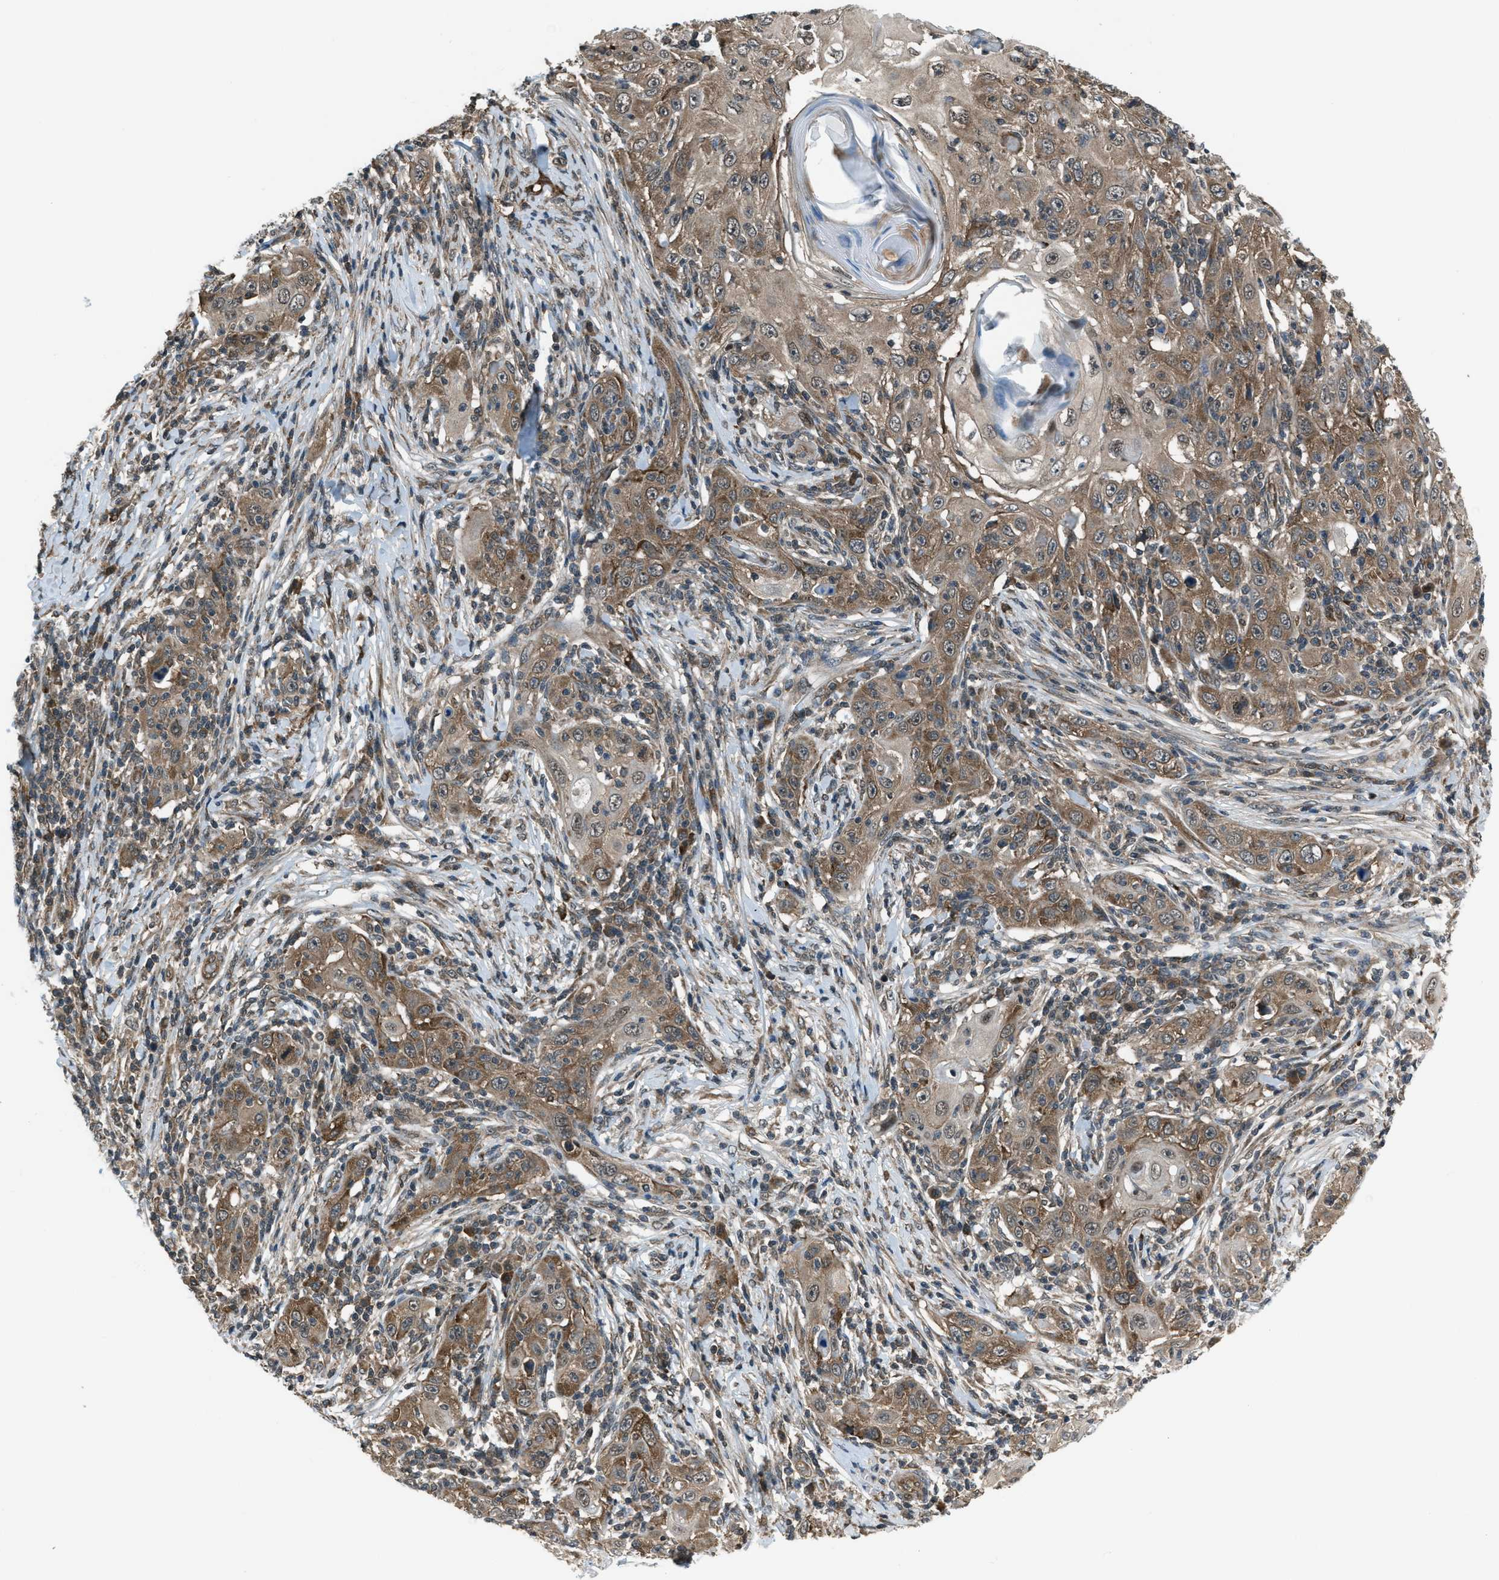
{"staining": {"intensity": "moderate", "quantity": ">75%", "location": "cytoplasmic/membranous"}, "tissue": "skin cancer", "cell_type": "Tumor cells", "image_type": "cancer", "snomed": [{"axis": "morphology", "description": "Squamous cell carcinoma, NOS"}, {"axis": "topography", "description": "Skin"}], "caption": "Immunohistochemical staining of skin cancer shows medium levels of moderate cytoplasmic/membranous staining in about >75% of tumor cells.", "gene": "ASAP2", "patient": {"sex": "female", "age": 88}}